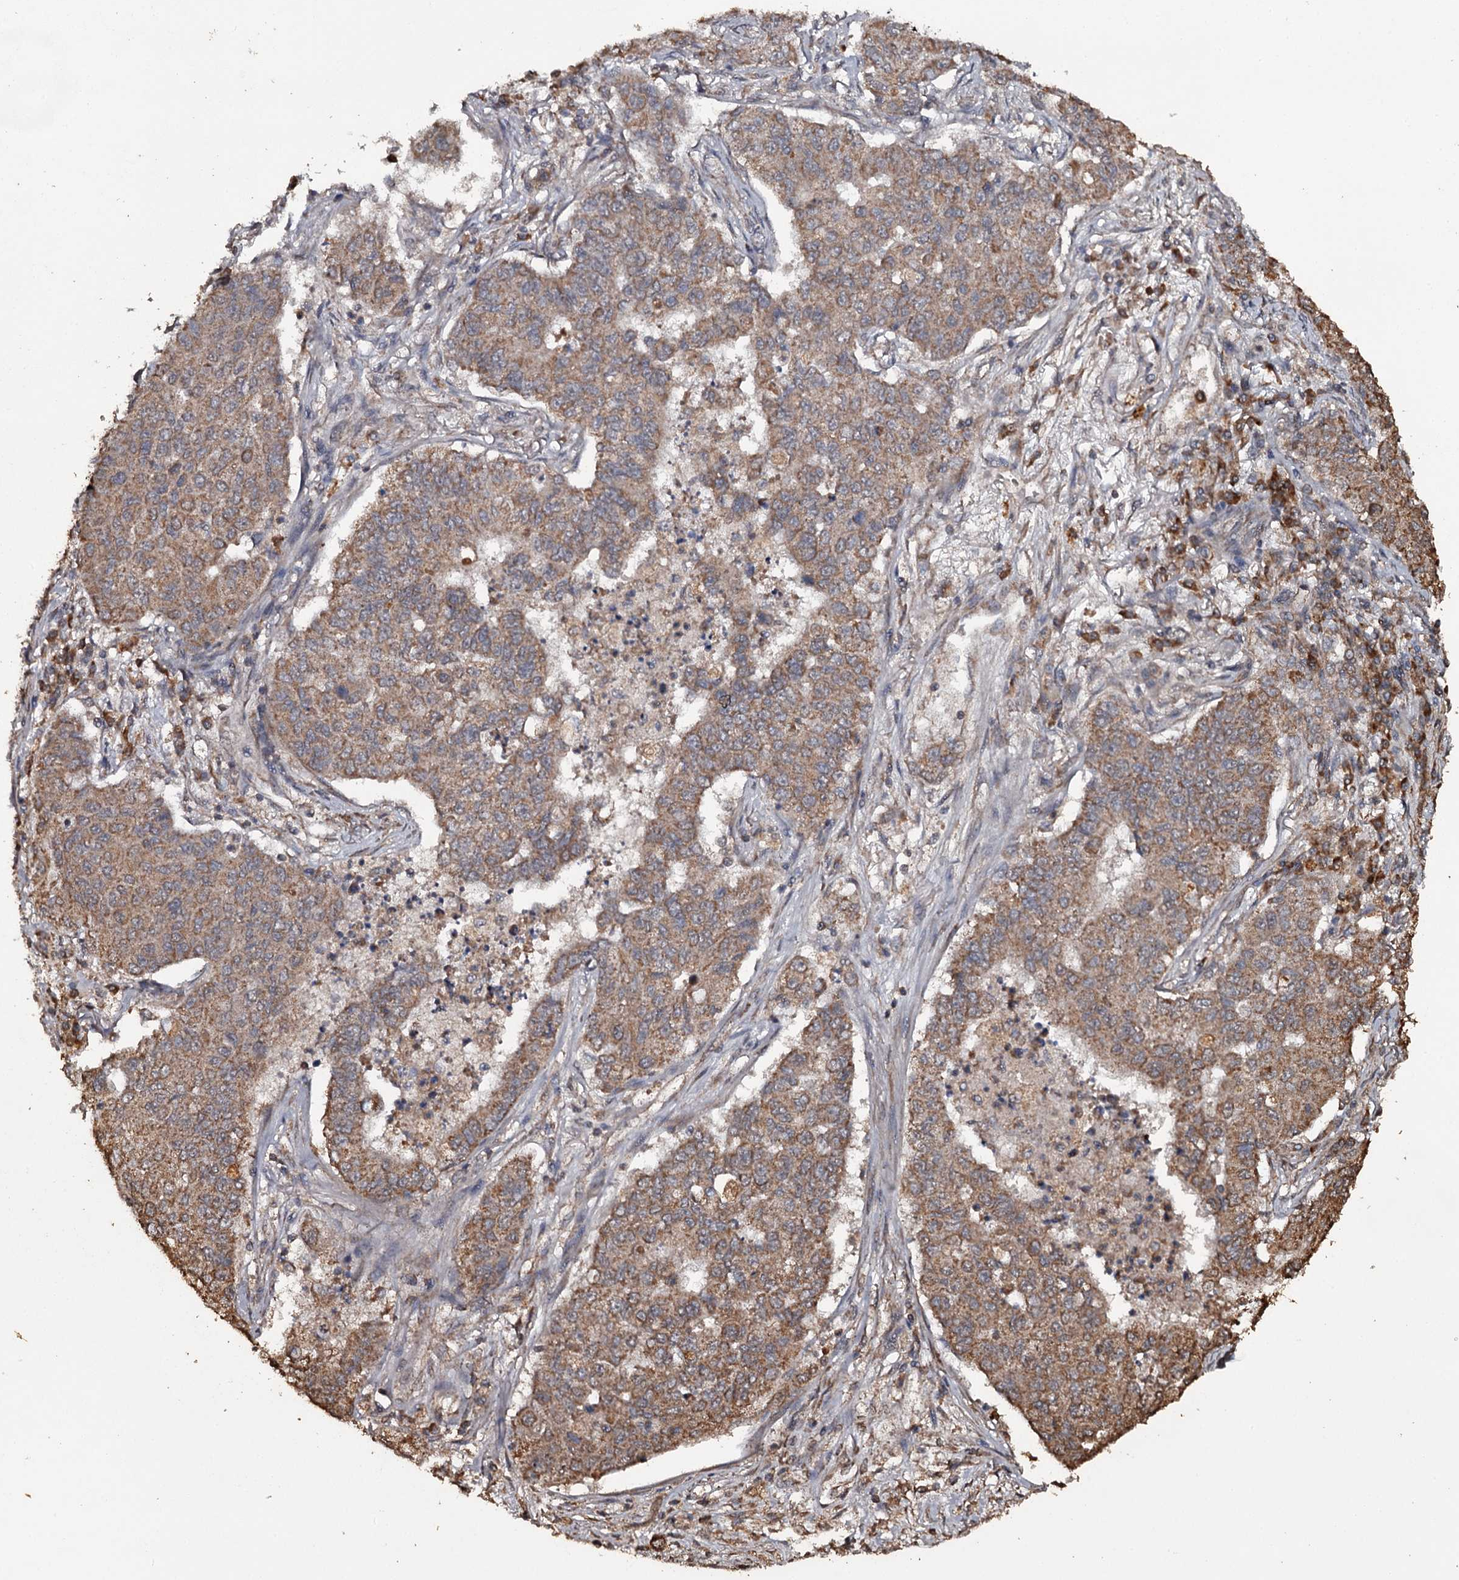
{"staining": {"intensity": "moderate", "quantity": ">75%", "location": "cytoplasmic/membranous"}, "tissue": "lung cancer", "cell_type": "Tumor cells", "image_type": "cancer", "snomed": [{"axis": "morphology", "description": "Squamous cell carcinoma, NOS"}, {"axis": "topography", "description": "Lung"}], "caption": "Immunohistochemical staining of squamous cell carcinoma (lung) reveals medium levels of moderate cytoplasmic/membranous expression in approximately >75% of tumor cells. Ihc stains the protein of interest in brown and the nuclei are stained blue.", "gene": "WIPI1", "patient": {"sex": "male", "age": 74}}